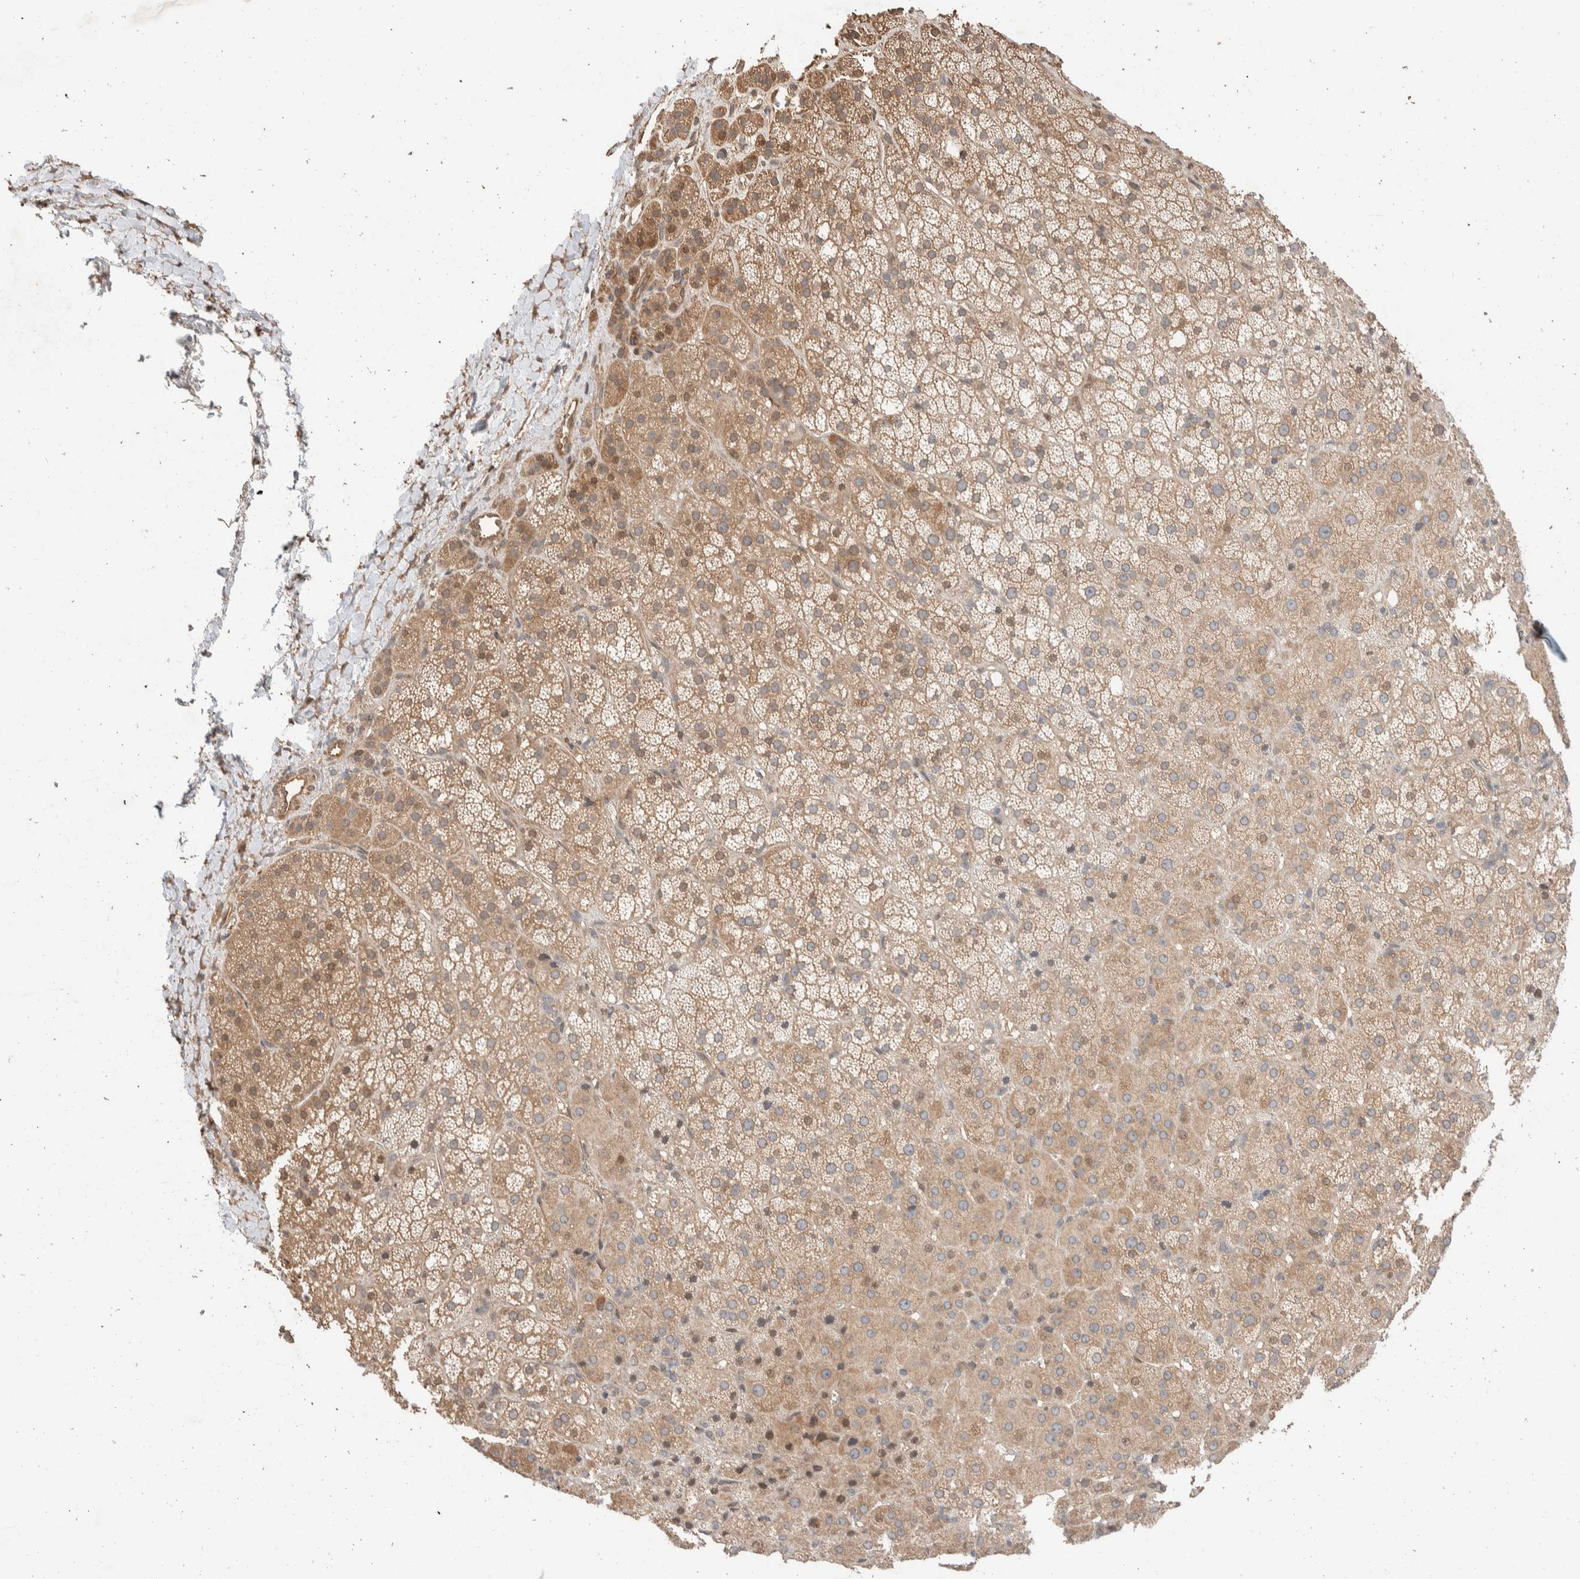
{"staining": {"intensity": "weak", "quantity": ">75%", "location": "cytoplasmic/membranous"}, "tissue": "adrenal gland", "cell_type": "Glandular cells", "image_type": "normal", "snomed": [{"axis": "morphology", "description": "Normal tissue, NOS"}, {"axis": "topography", "description": "Adrenal gland"}], "caption": "Immunohistochemistry (IHC) photomicrograph of normal adrenal gland: human adrenal gland stained using IHC displays low levels of weak protein expression localized specifically in the cytoplasmic/membranous of glandular cells, appearing as a cytoplasmic/membranous brown color.", "gene": "ERC1", "patient": {"sex": "female", "age": 57}}